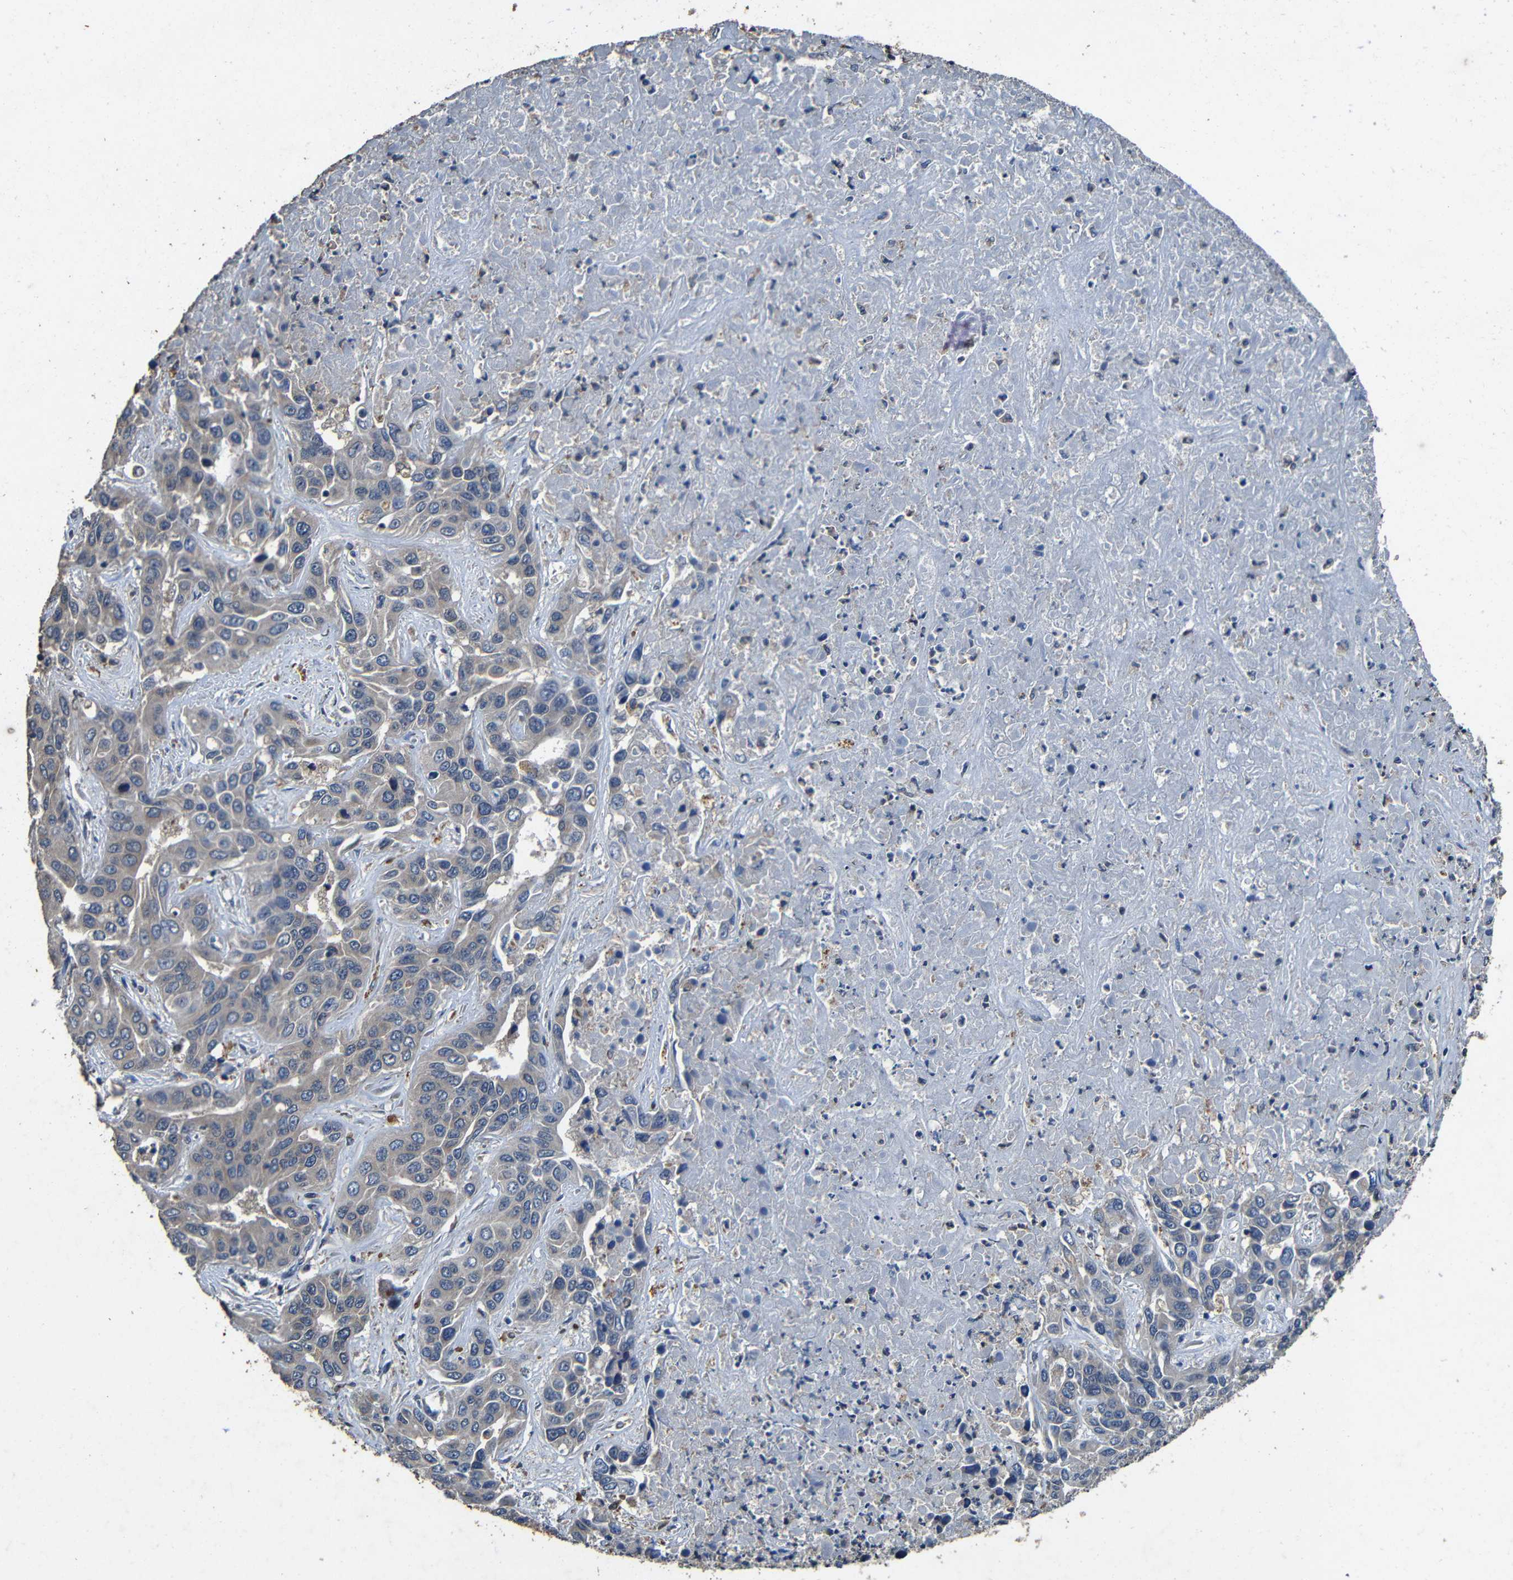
{"staining": {"intensity": "negative", "quantity": "none", "location": "none"}, "tissue": "liver cancer", "cell_type": "Tumor cells", "image_type": "cancer", "snomed": [{"axis": "morphology", "description": "Cholangiocarcinoma"}, {"axis": "topography", "description": "Liver"}], "caption": "Liver cancer (cholangiocarcinoma) was stained to show a protein in brown. There is no significant staining in tumor cells.", "gene": "C6orf89", "patient": {"sex": "female", "age": 52}}